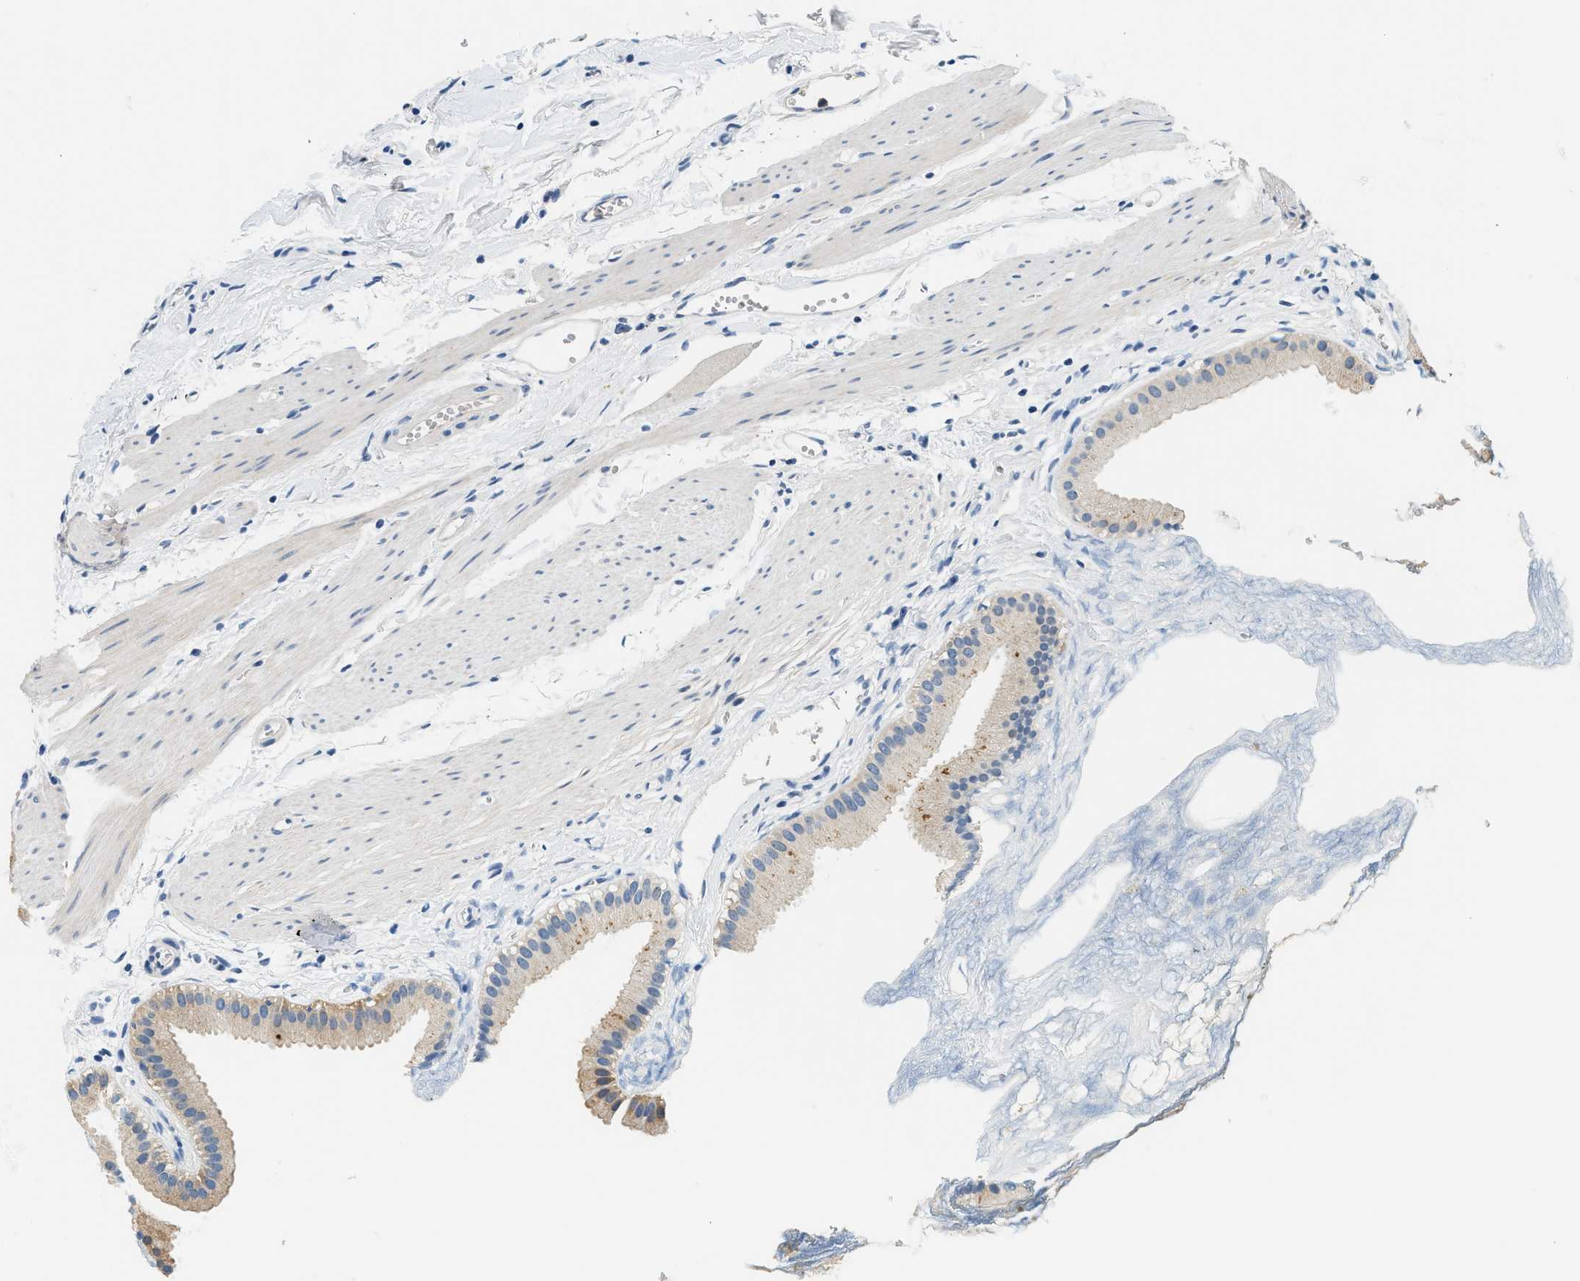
{"staining": {"intensity": "weak", "quantity": "<25%", "location": "cytoplasmic/membranous"}, "tissue": "gallbladder", "cell_type": "Glandular cells", "image_type": "normal", "snomed": [{"axis": "morphology", "description": "Normal tissue, NOS"}, {"axis": "topography", "description": "Gallbladder"}], "caption": "Immunohistochemical staining of normal human gallbladder exhibits no significant staining in glandular cells. (Stains: DAB IHC with hematoxylin counter stain, Microscopy: brightfield microscopy at high magnification).", "gene": "SLC35E1", "patient": {"sex": "female", "age": 64}}